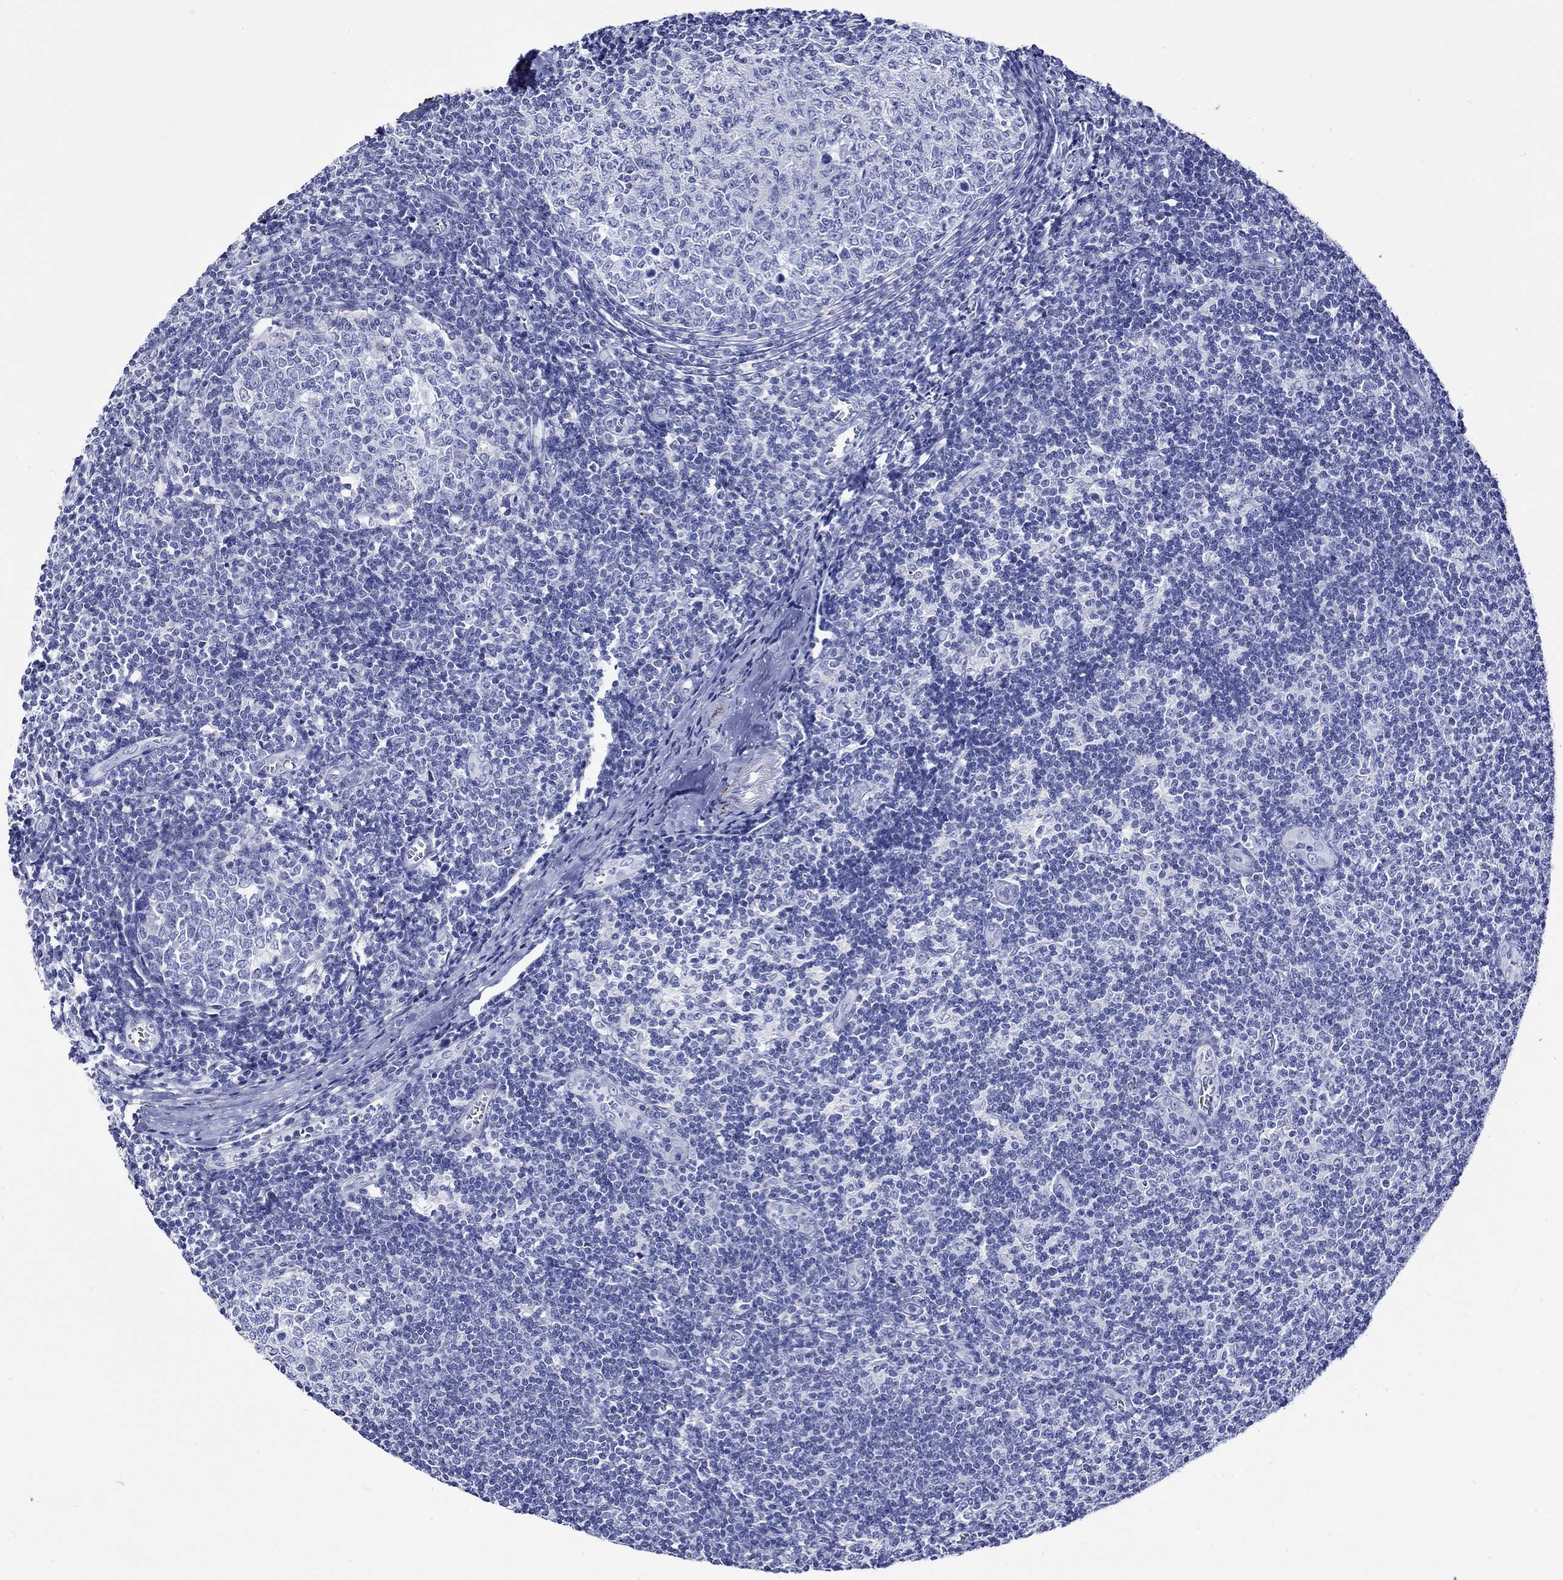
{"staining": {"intensity": "negative", "quantity": "none", "location": "none"}, "tissue": "tonsil", "cell_type": "Germinal center cells", "image_type": "normal", "snomed": [{"axis": "morphology", "description": "Normal tissue, NOS"}, {"axis": "topography", "description": "Tonsil"}], "caption": "DAB immunohistochemical staining of normal human tonsil reveals no significant expression in germinal center cells.", "gene": "CRYAB", "patient": {"sex": "male", "age": 33}}